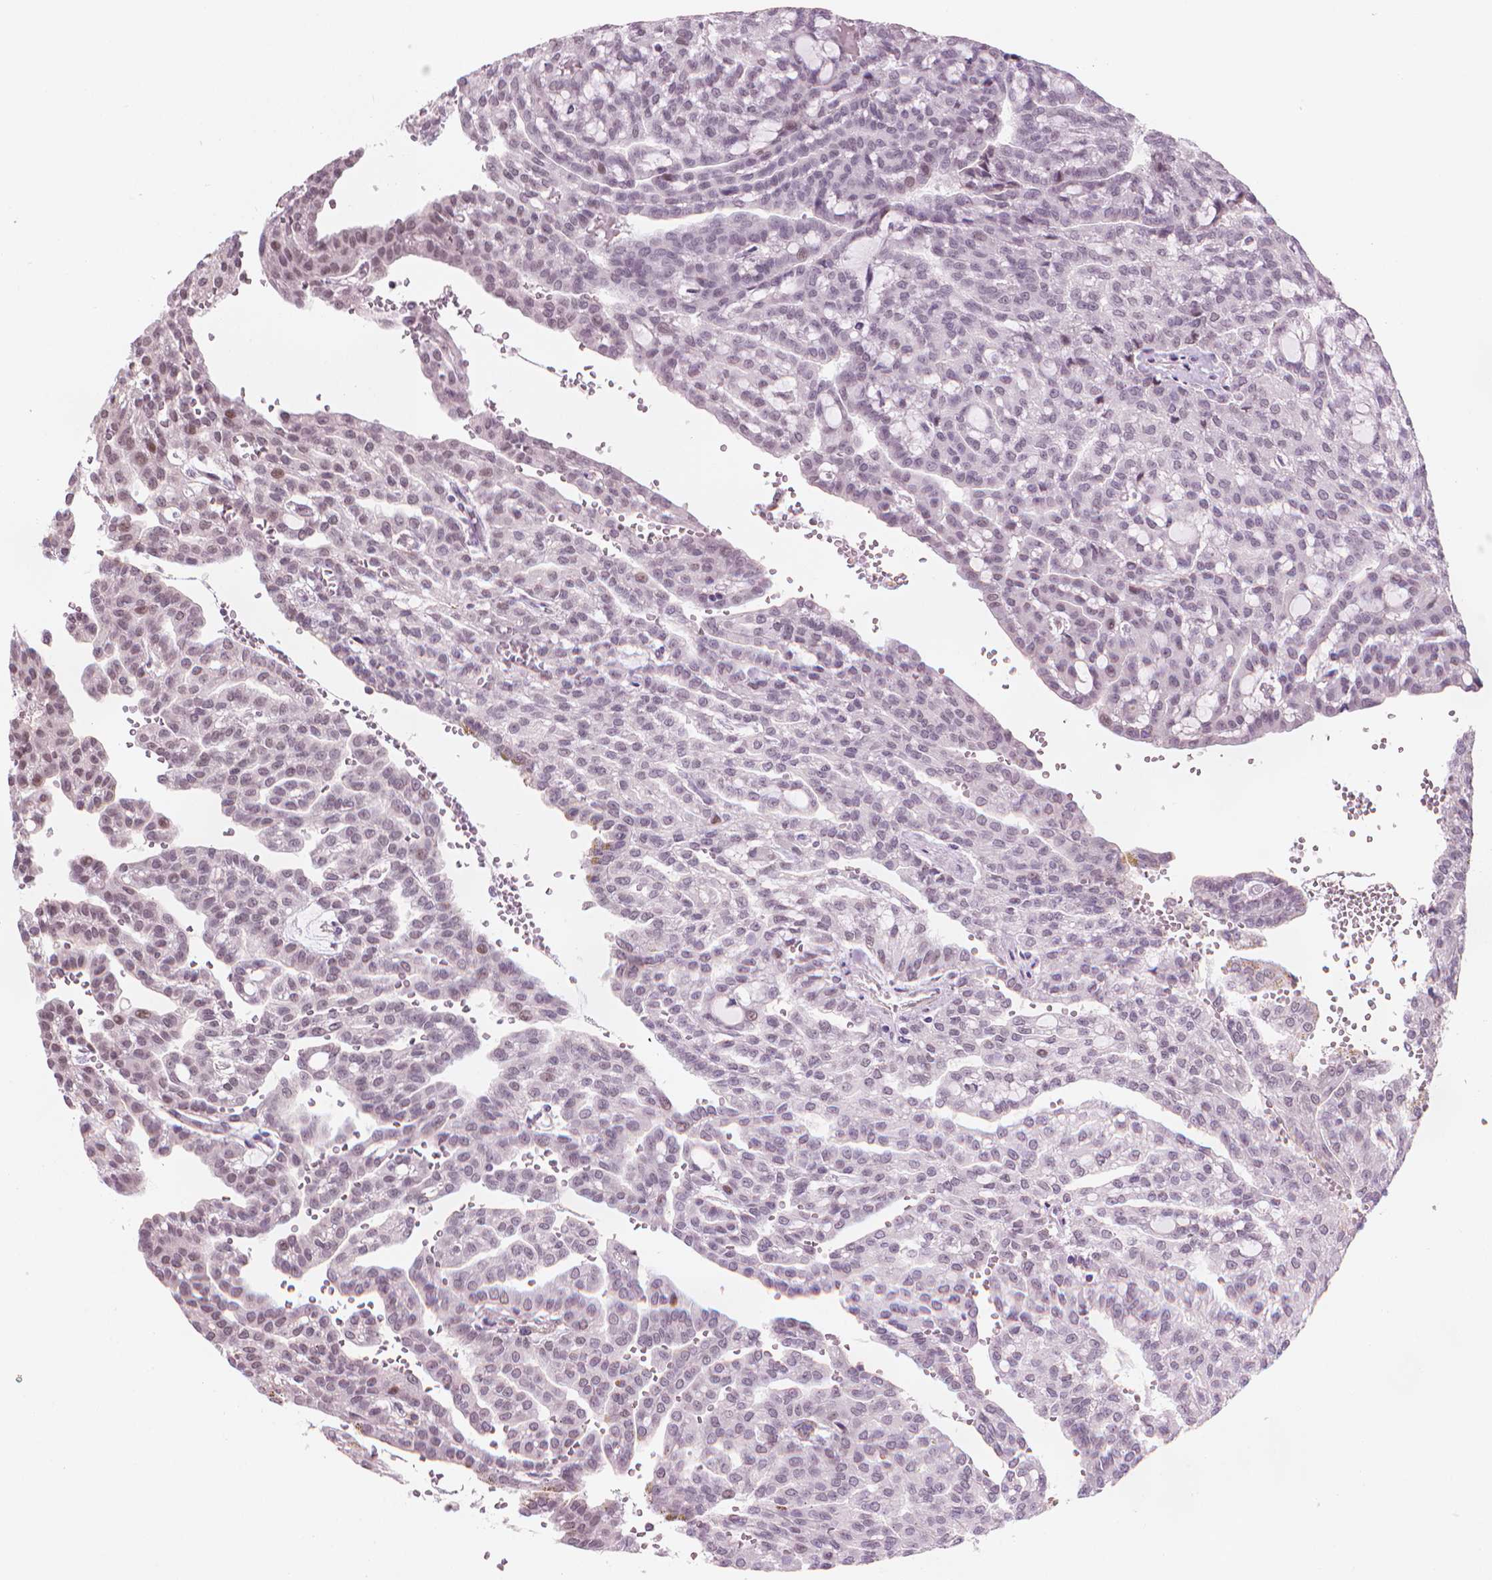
{"staining": {"intensity": "negative", "quantity": "none", "location": "none"}, "tissue": "renal cancer", "cell_type": "Tumor cells", "image_type": "cancer", "snomed": [{"axis": "morphology", "description": "Adenocarcinoma, NOS"}, {"axis": "topography", "description": "Kidney"}], "caption": "Immunohistochemistry (IHC) histopathology image of renal cancer (adenocarcinoma) stained for a protein (brown), which displays no expression in tumor cells.", "gene": "HOXD4", "patient": {"sex": "male", "age": 63}}